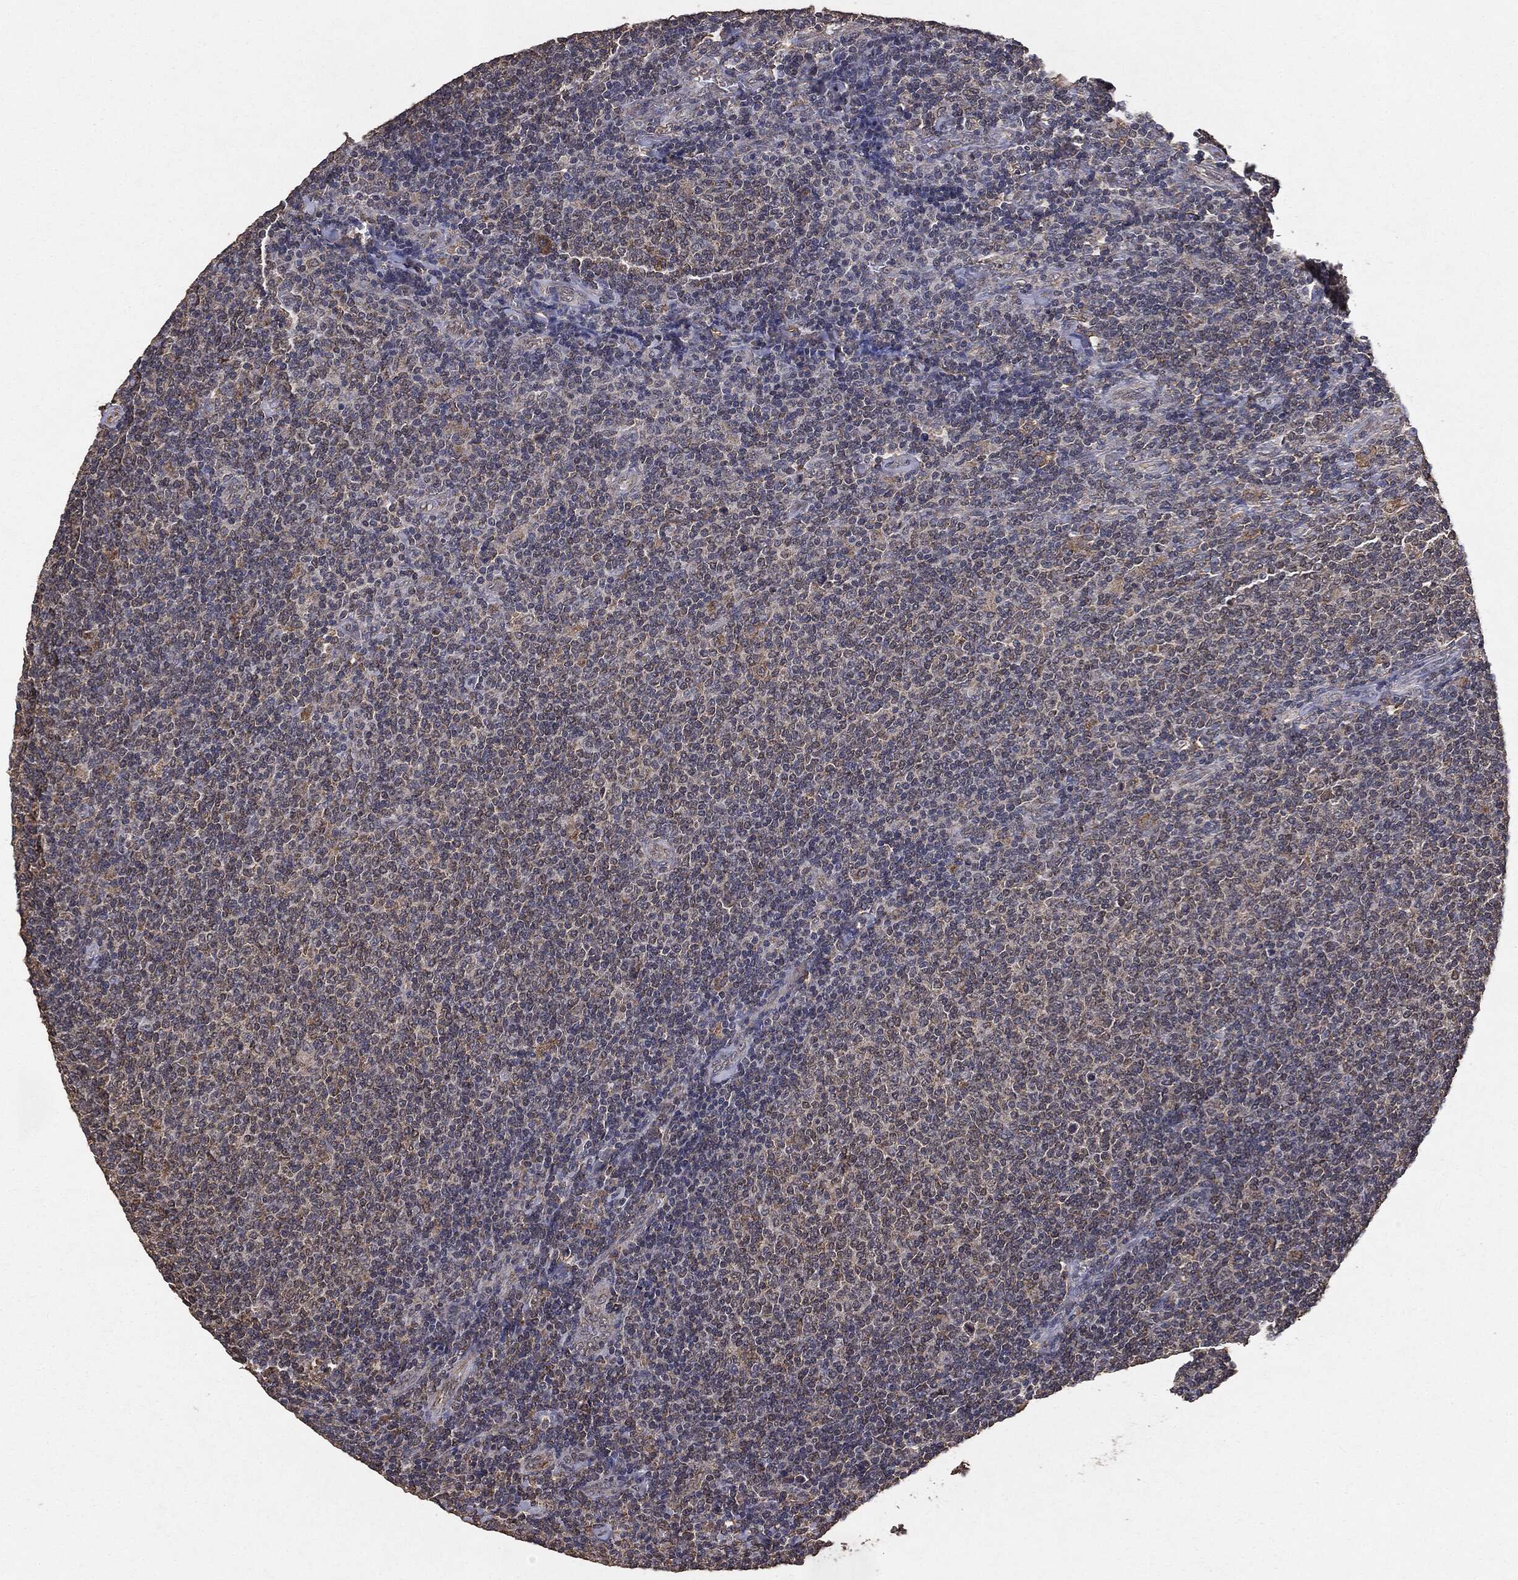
{"staining": {"intensity": "negative", "quantity": "none", "location": "none"}, "tissue": "lymphoma", "cell_type": "Tumor cells", "image_type": "cancer", "snomed": [{"axis": "morphology", "description": "Malignant lymphoma, non-Hodgkin's type, Low grade"}, {"axis": "topography", "description": "Lymph node"}], "caption": "The micrograph shows no significant positivity in tumor cells of low-grade malignant lymphoma, non-Hodgkin's type.", "gene": "MTOR", "patient": {"sex": "male", "age": 52}}